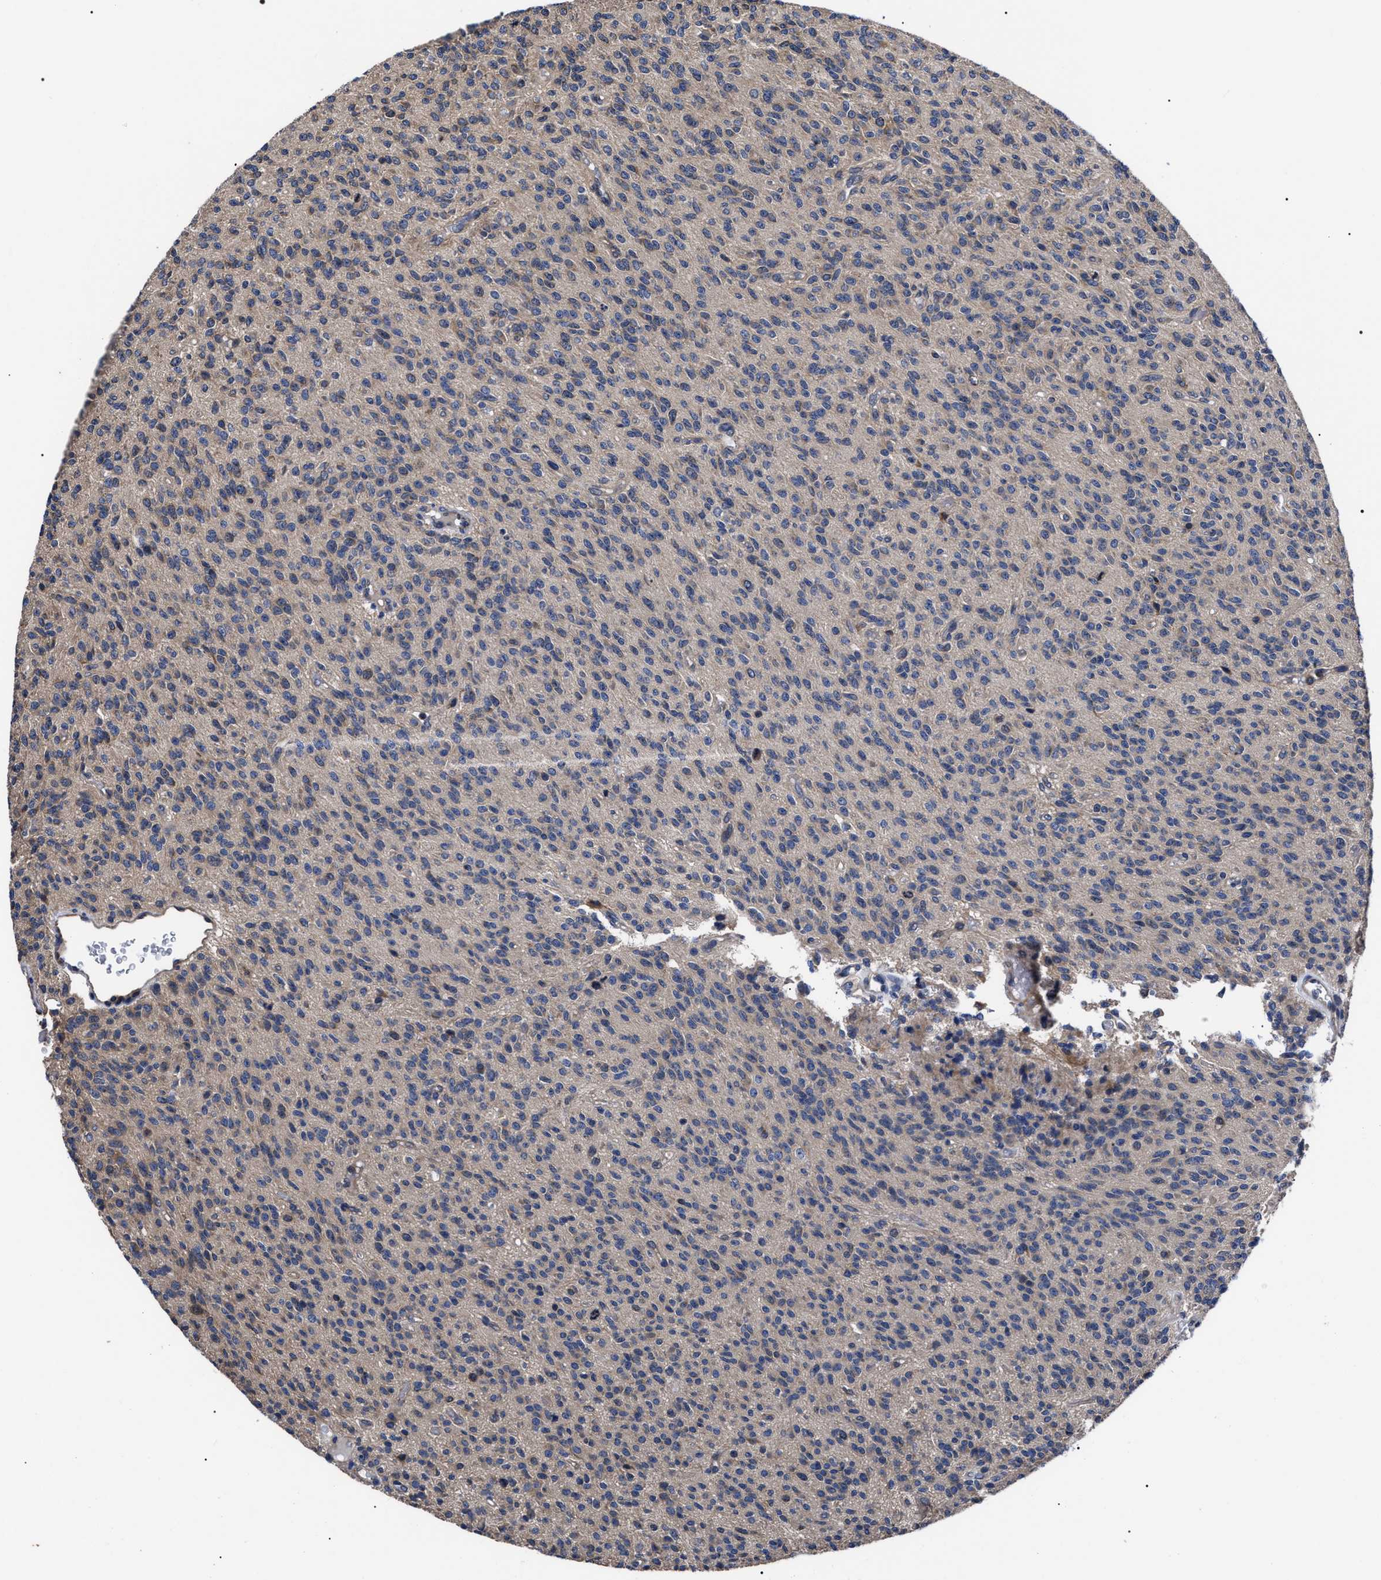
{"staining": {"intensity": "weak", "quantity": "<25%", "location": "cytoplasmic/membranous"}, "tissue": "glioma", "cell_type": "Tumor cells", "image_type": "cancer", "snomed": [{"axis": "morphology", "description": "Glioma, malignant, High grade"}, {"axis": "topography", "description": "Brain"}], "caption": "DAB (3,3'-diaminobenzidine) immunohistochemical staining of human glioma exhibits no significant staining in tumor cells. (DAB (3,3'-diaminobenzidine) IHC visualized using brightfield microscopy, high magnification).", "gene": "MIS18A", "patient": {"sex": "male", "age": 34}}